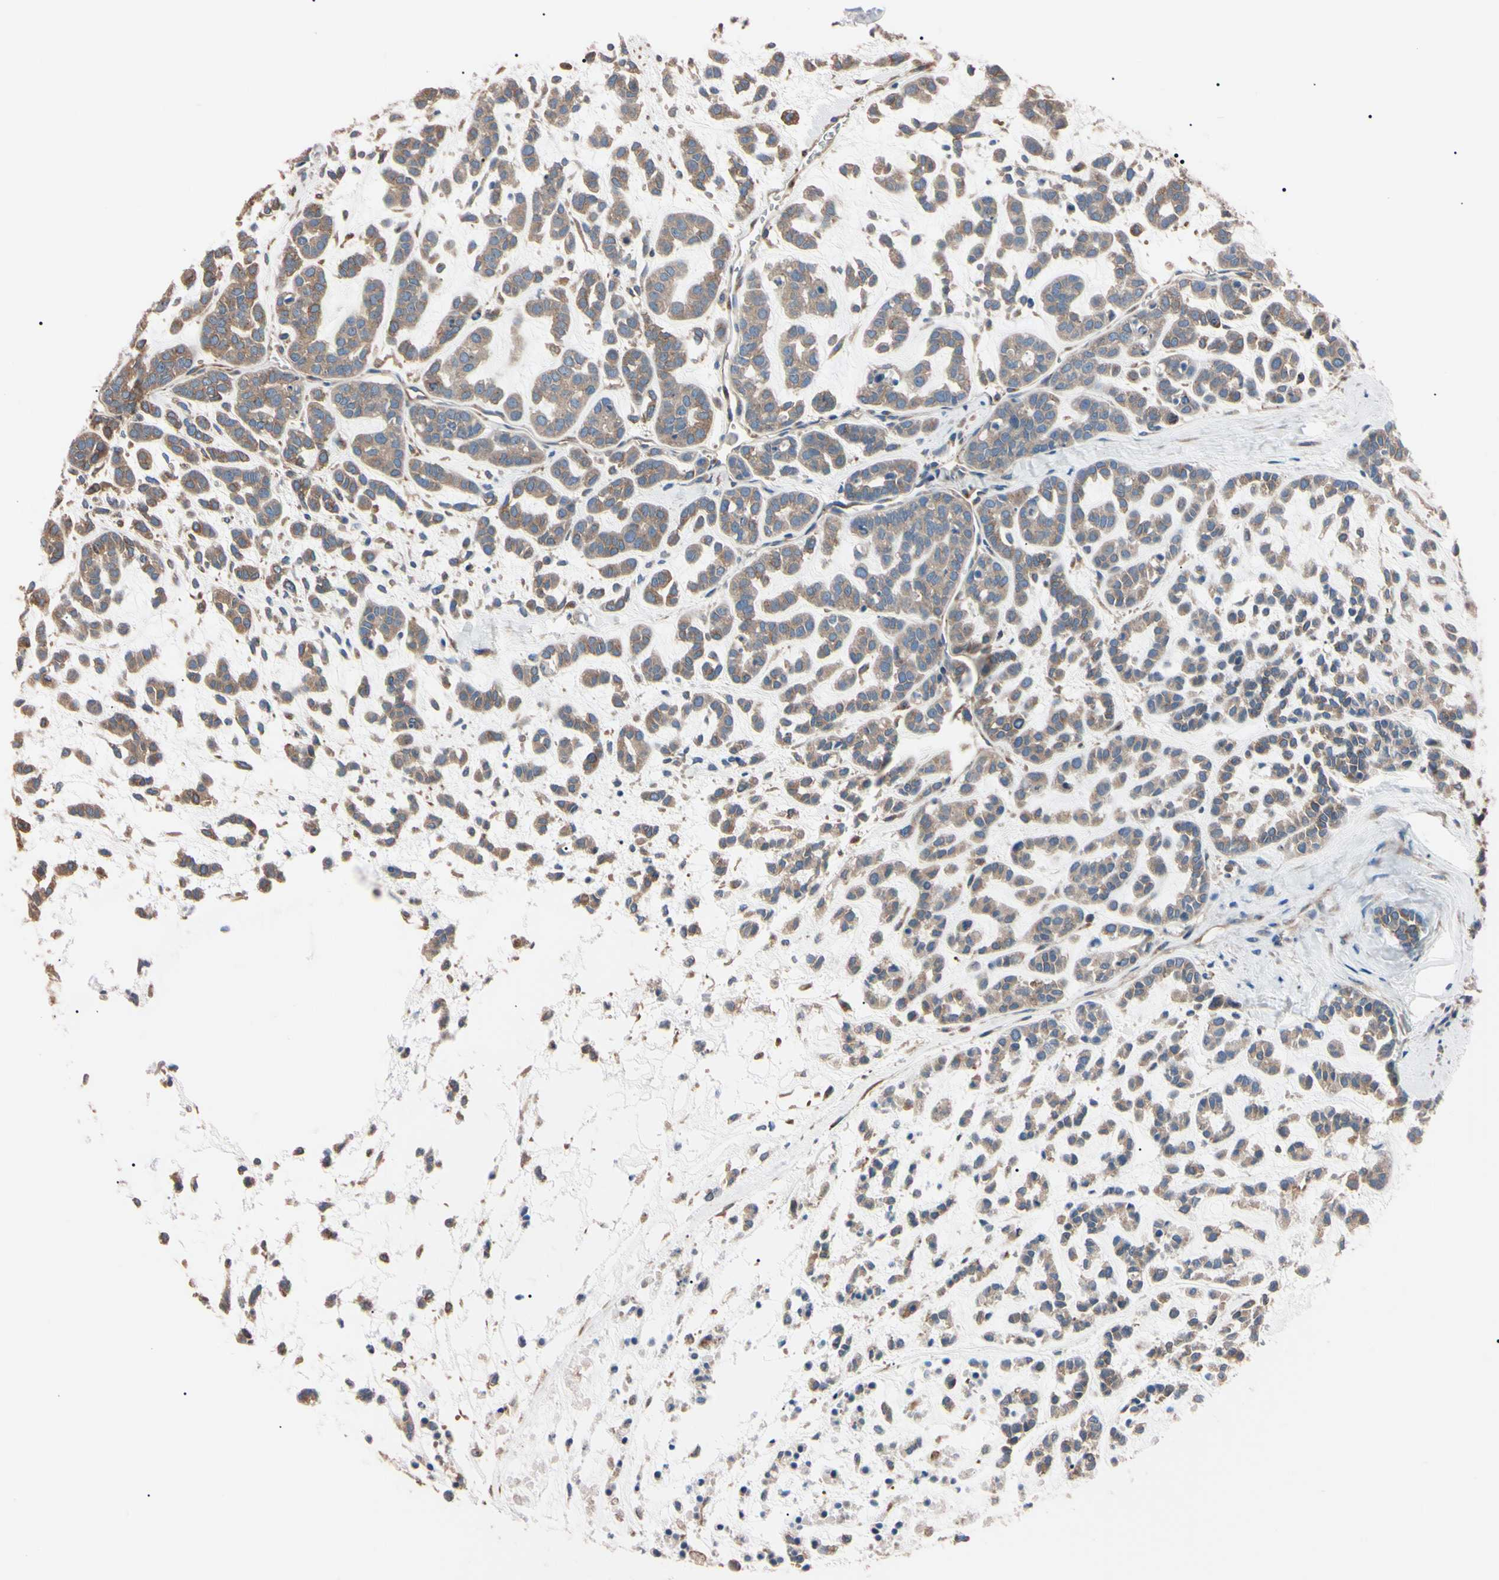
{"staining": {"intensity": "moderate", "quantity": ">75%", "location": "cytoplasmic/membranous"}, "tissue": "head and neck cancer", "cell_type": "Tumor cells", "image_type": "cancer", "snomed": [{"axis": "morphology", "description": "Adenocarcinoma, NOS"}, {"axis": "morphology", "description": "Adenoma, NOS"}, {"axis": "topography", "description": "Head-Neck"}], "caption": "Immunohistochemistry (IHC) of human head and neck cancer (adenoma) exhibits medium levels of moderate cytoplasmic/membranous positivity in approximately >75% of tumor cells.", "gene": "PRKACA", "patient": {"sex": "female", "age": 55}}